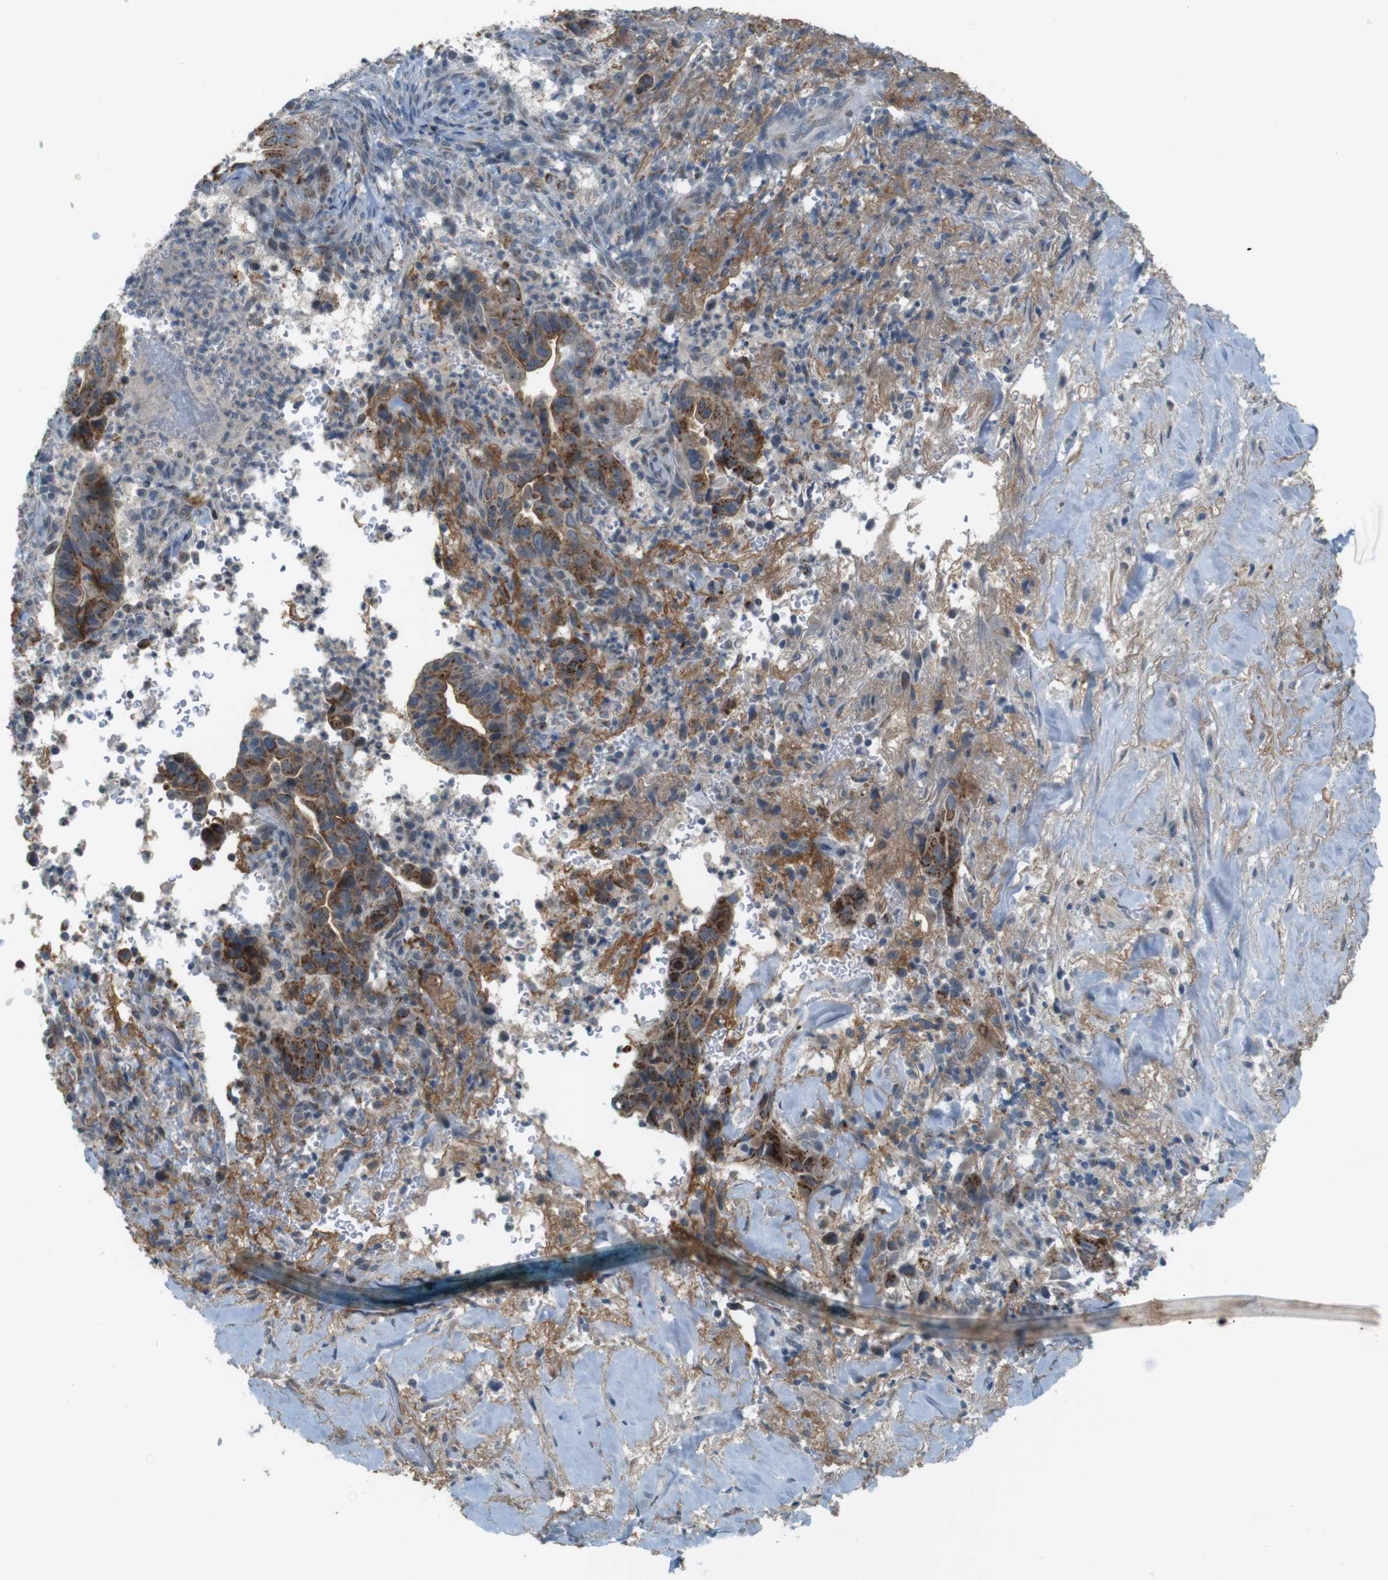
{"staining": {"intensity": "moderate", "quantity": ">75%", "location": "cytoplasmic/membranous"}, "tissue": "liver cancer", "cell_type": "Tumor cells", "image_type": "cancer", "snomed": [{"axis": "morphology", "description": "Cholangiocarcinoma"}, {"axis": "topography", "description": "Liver"}], "caption": "Brown immunohistochemical staining in liver cancer (cholangiocarcinoma) displays moderate cytoplasmic/membranous positivity in about >75% of tumor cells. The protein is shown in brown color, while the nuclei are stained blue.", "gene": "UGT8", "patient": {"sex": "female", "age": 67}}